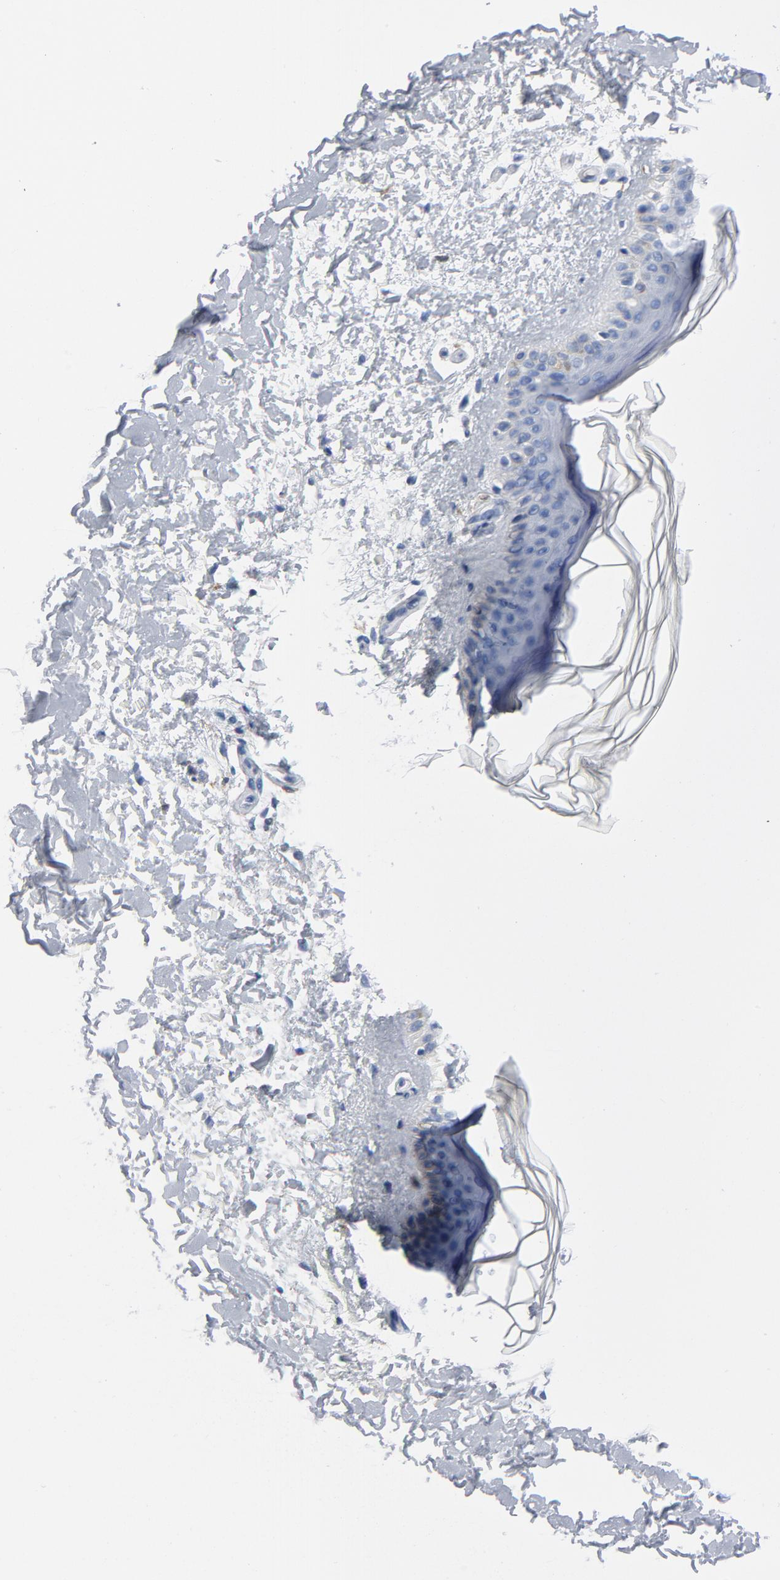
{"staining": {"intensity": "negative", "quantity": "none", "location": "none"}, "tissue": "skin", "cell_type": "Fibroblasts", "image_type": "normal", "snomed": [{"axis": "morphology", "description": "Normal tissue, NOS"}, {"axis": "topography", "description": "Skin"}], "caption": "Protein analysis of unremarkable skin exhibits no significant expression in fibroblasts. (DAB IHC, high magnification).", "gene": "NCF1", "patient": {"sex": "female", "age": 19}}